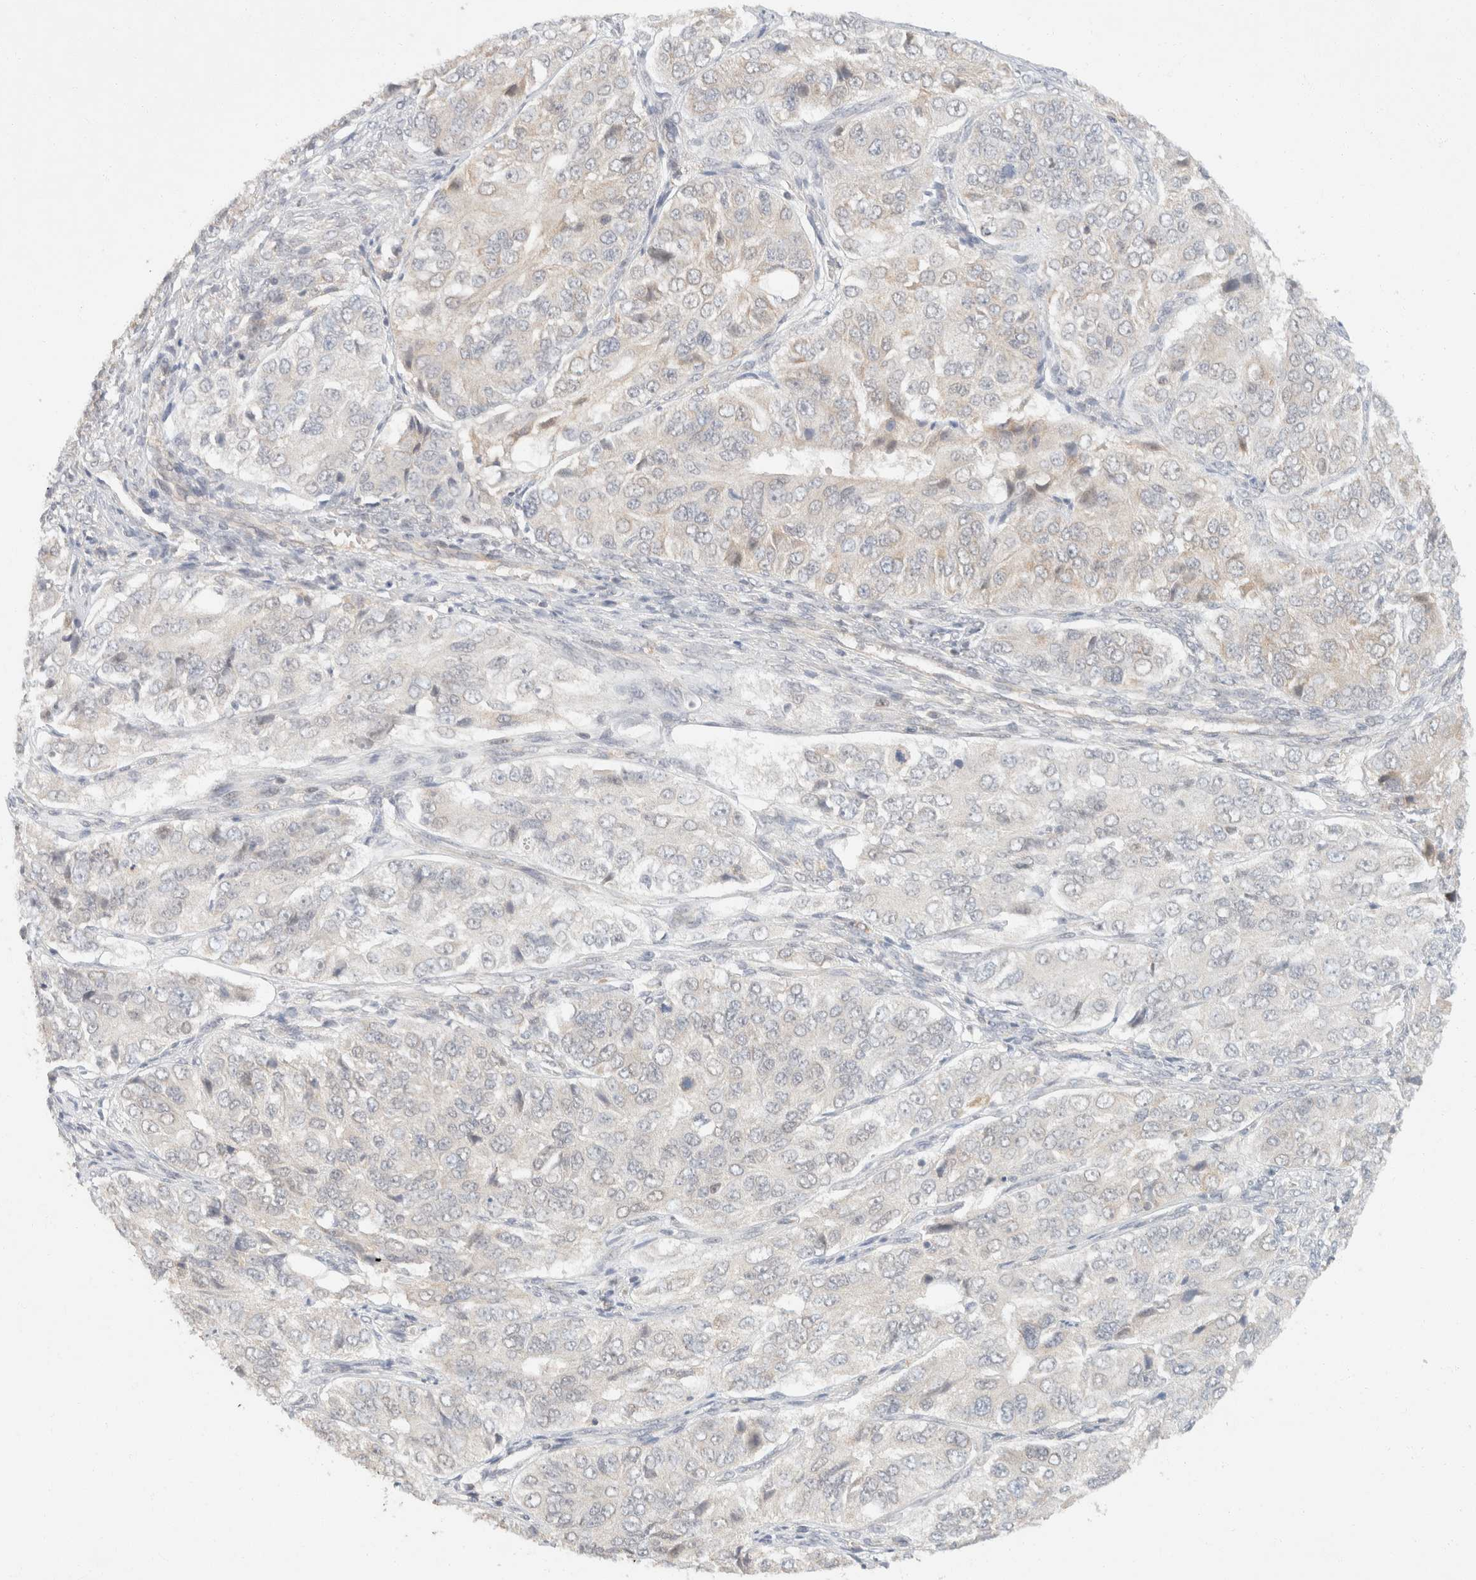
{"staining": {"intensity": "negative", "quantity": "none", "location": "none"}, "tissue": "ovarian cancer", "cell_type": "Tumor cells", "image_type": "cancer", "snomed": [{"axis": "morphology", "description": "Carcinoma, endometroid"}, {"axis": "topography", "description": "Ovary"}], "caption": "Human ovarian endometroid carcinoma stained for a protein using IHC shows no positivity in tumor cells.", "gene": "TACC1", "patient": {"sex": "female", "age": 51}}